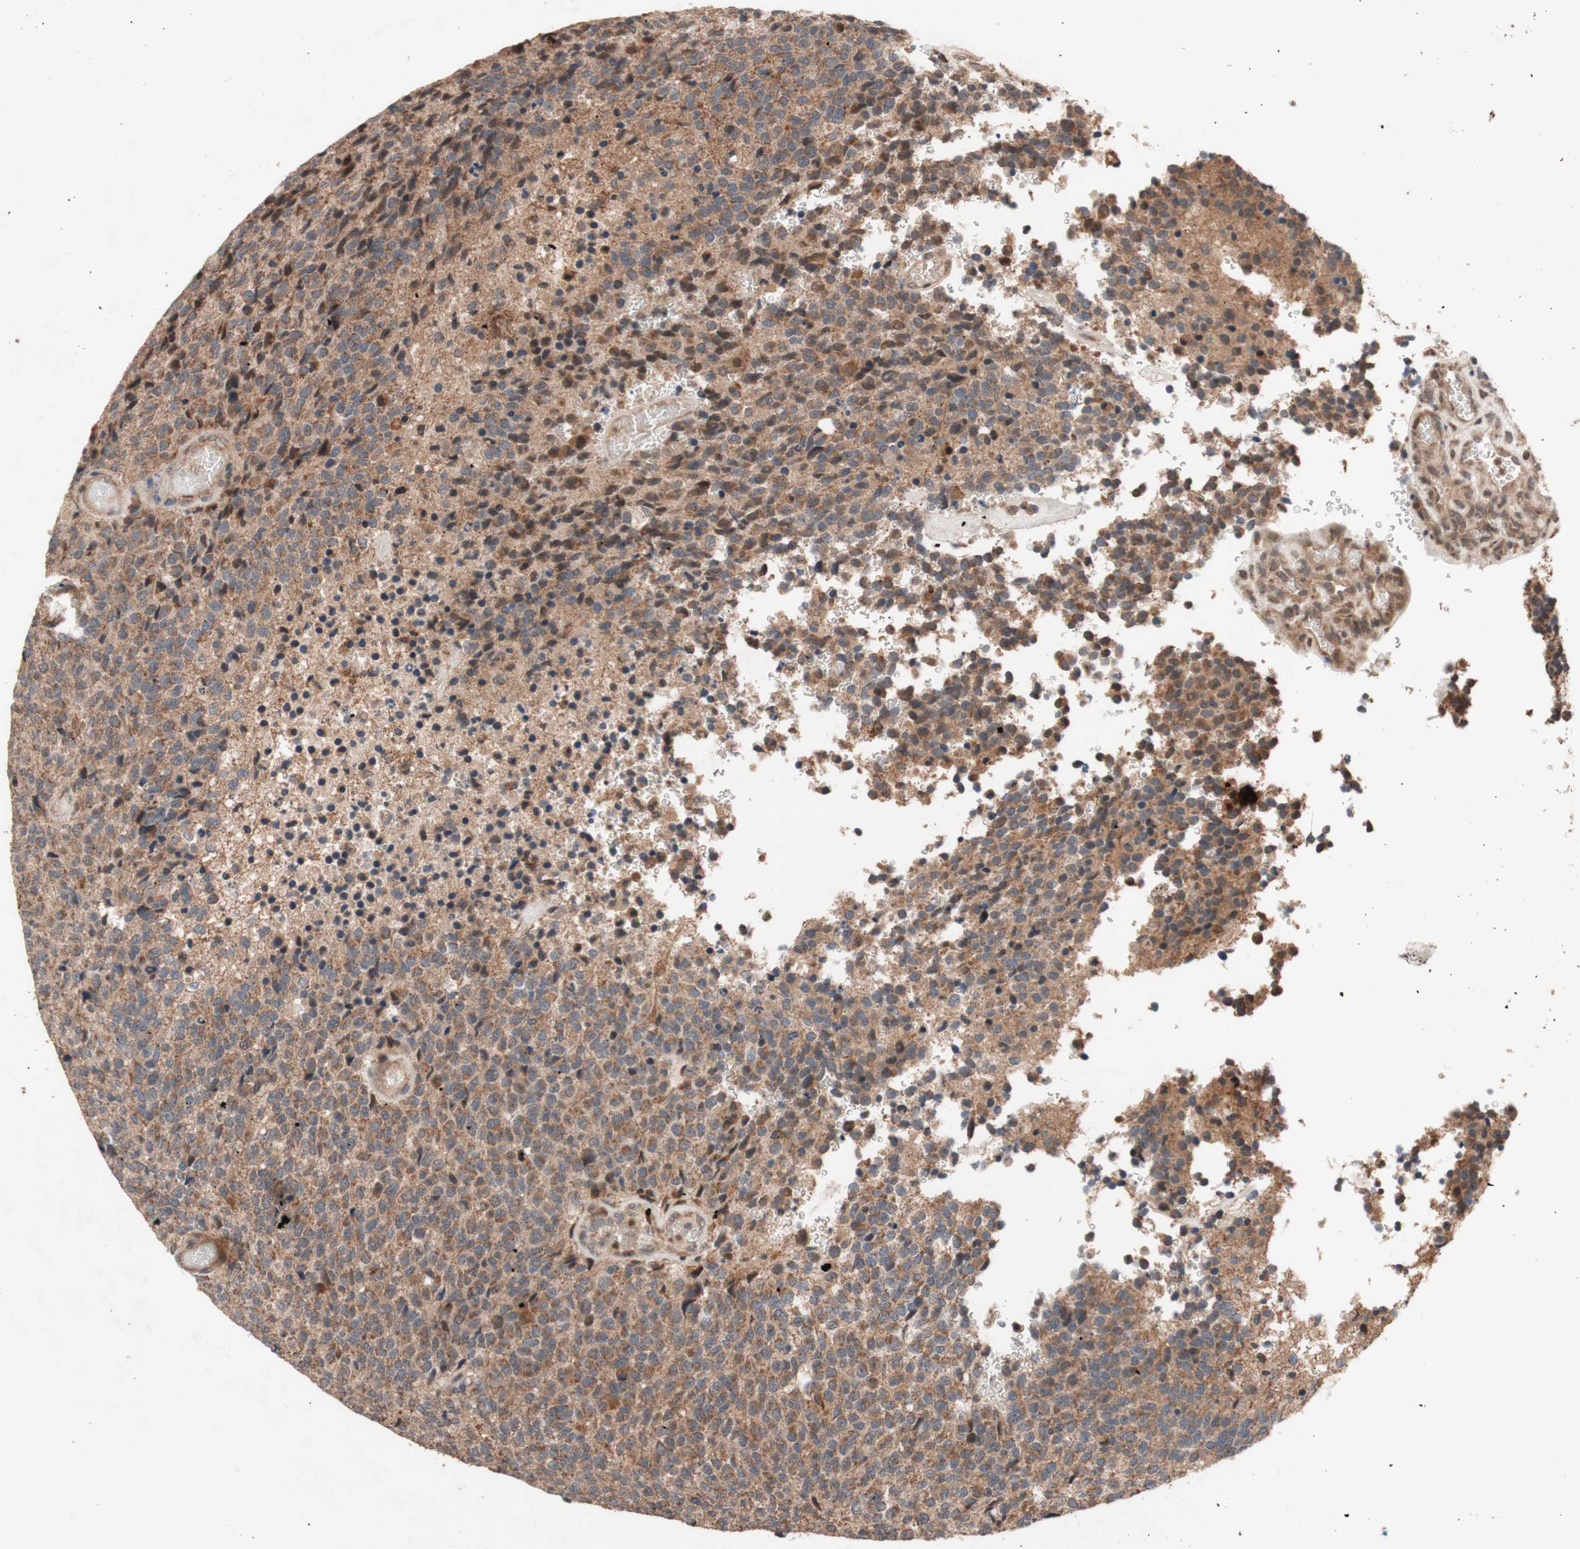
{"staining": {"intensity": "moderate", "quantity": ">75%", "location": "cytoplasmic/membranous"}, "tissue": "glioma", "cell_type": "Tumor cells", "image_type": "cancer", "snomed": [{"axis": "morphology", "description": "Glioma, malignant, High grade"}, {"axis": "topography", "description": "pancreas cauda"}], "caption": "Immunohistochemical staining of glioma exhibits medium levels of moderate cytoplasmic/membranous protein positivity in about >75% of tumor cells.", "gene": "DDOST", "patient": {"sex": "male", "age": 60}}